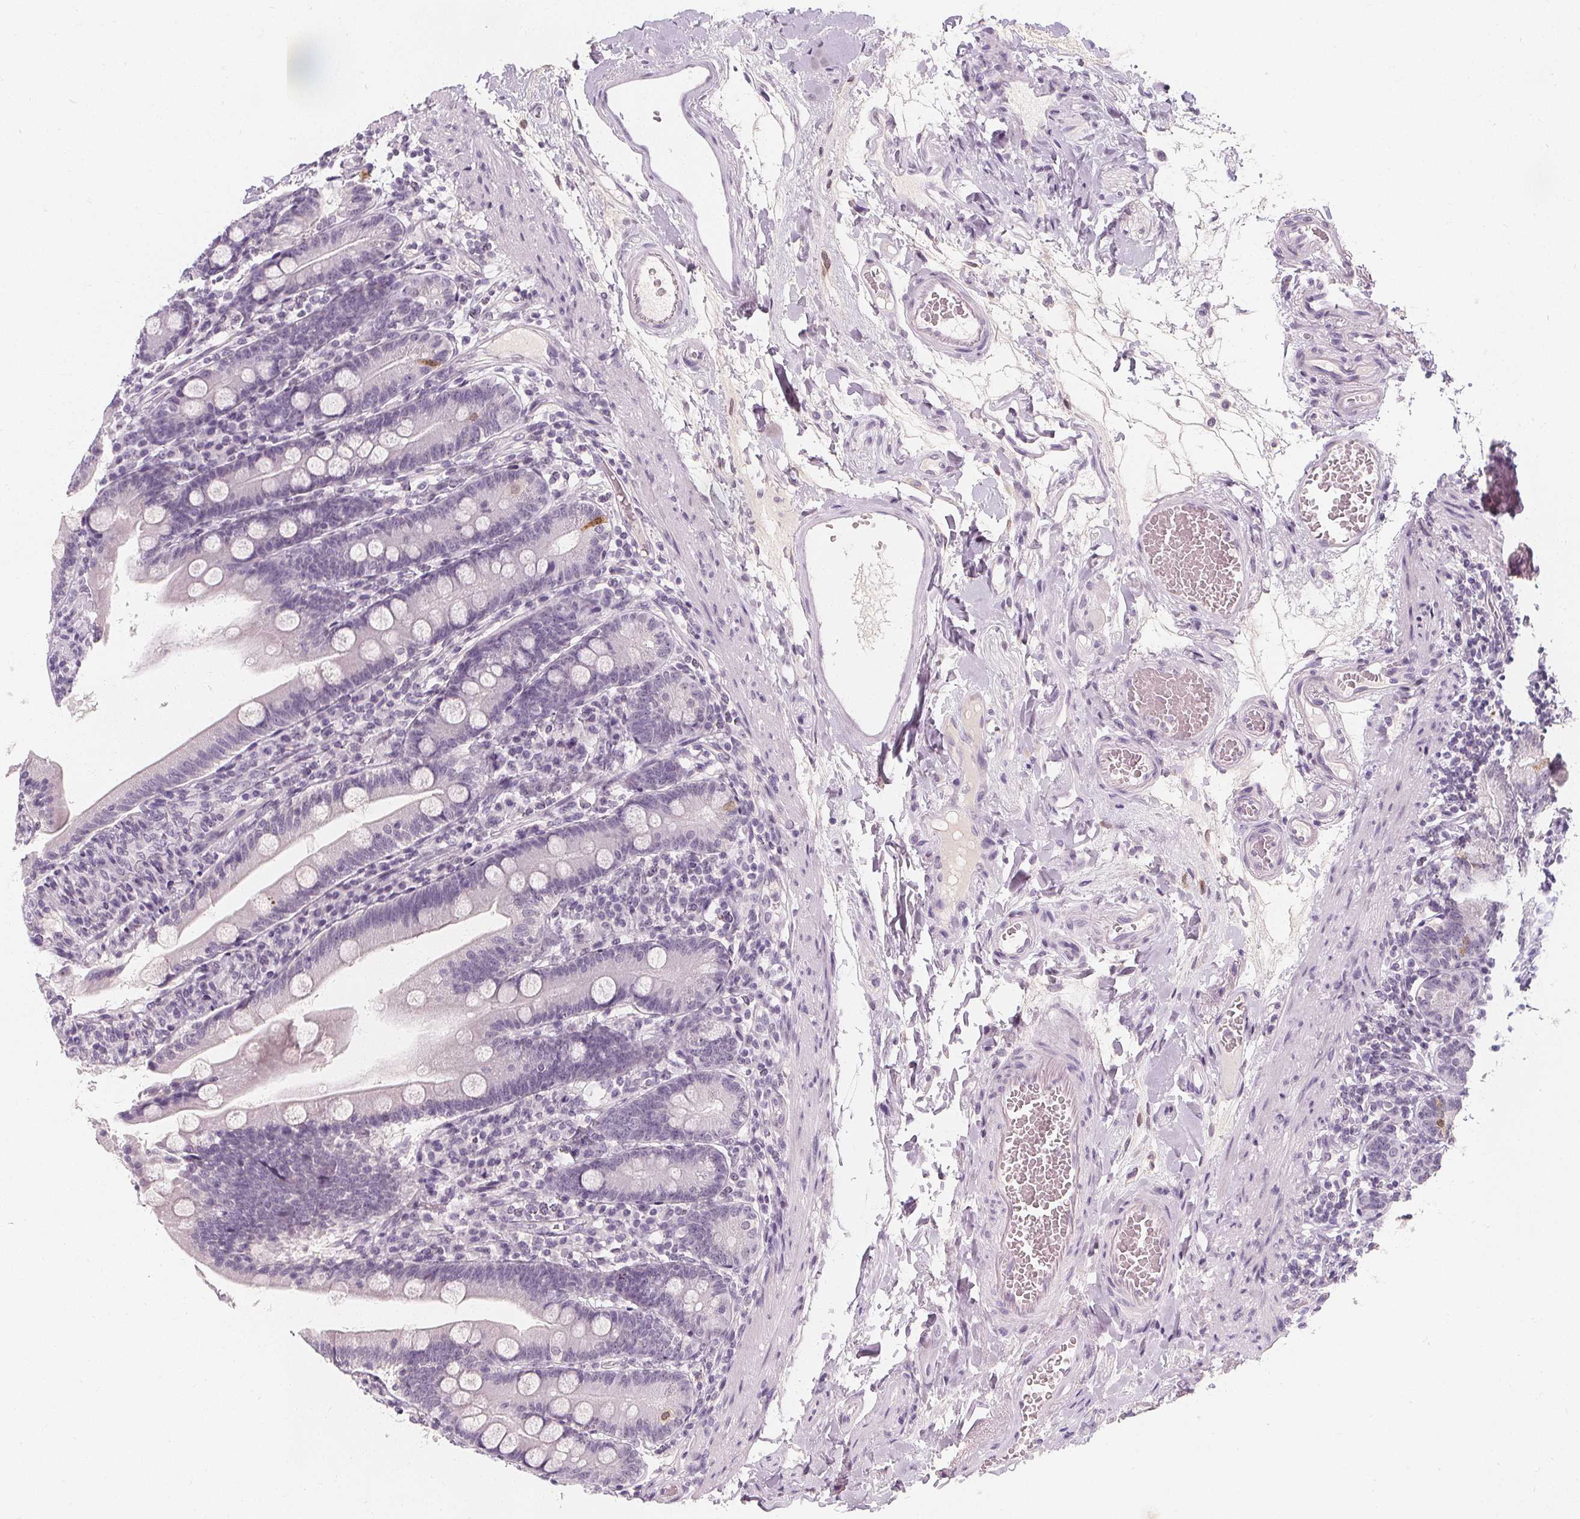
{"staining": {"intensity": "moderate", "quantity": "<25%", "location": "nuclear"}, "tissue": "duodenum", "cell_type": "Glandular cells", "image_type": "normal", "snomed": [{"axis": "morphology", "description": "Normal tissue, NOS"}, {"axis": "topography", "description": "Duodenum"}], "caption": "The immunohistochemical stain labels moderate nuclear positivity in glandular cells of normal duodenum.", "gene": "DBX2", "patient": {"sex": "female", "age": 67}}